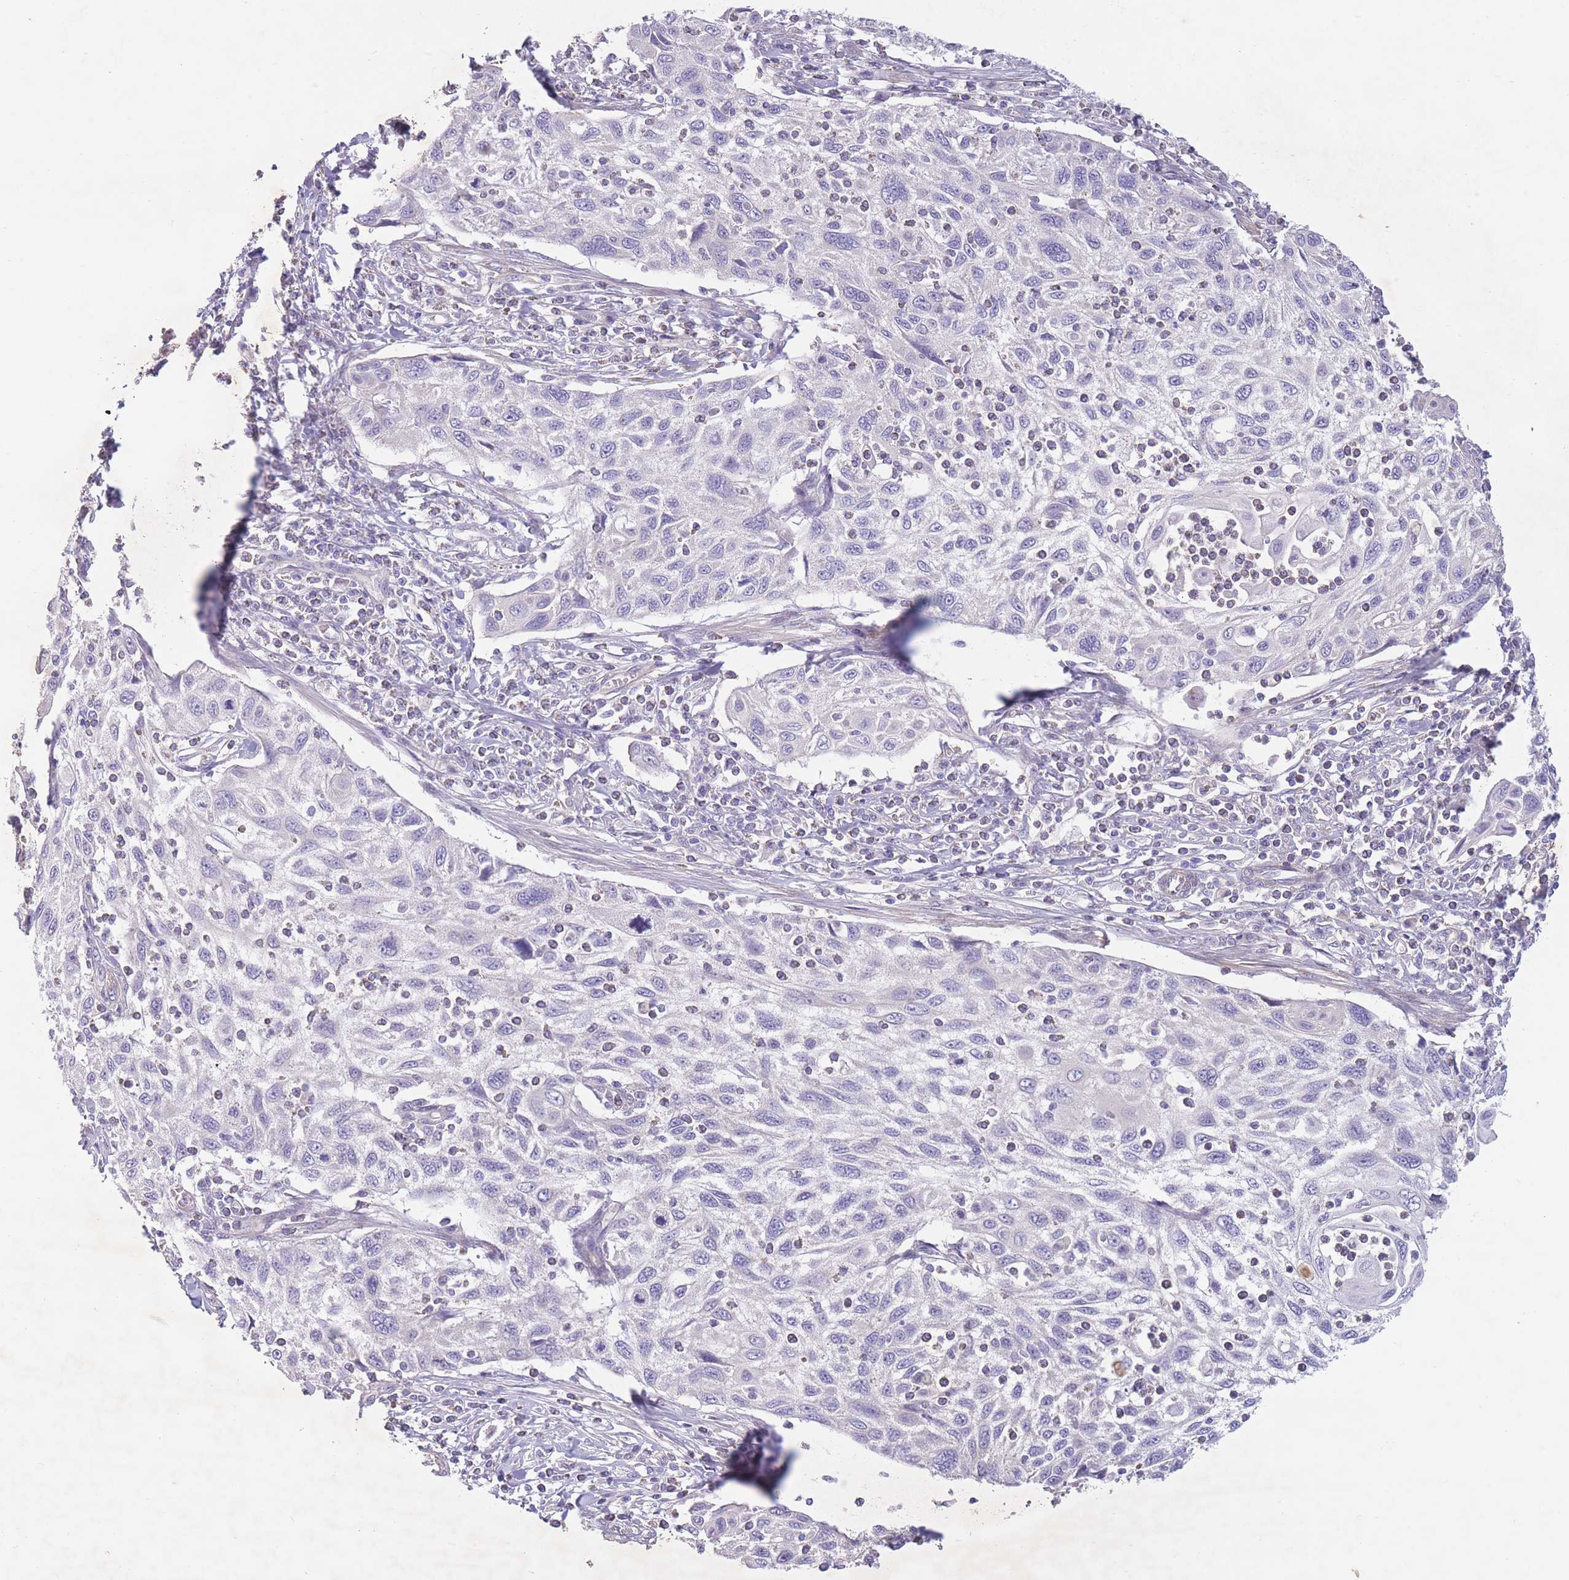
{"staining": {"intensity": "negative", "quantity": "none", "location": "none"}, "tissue": "cervical cancer", "cell_type": "Tumor cells", "image_type": "cancer", "snomed": [{"axis": "morphology", "description": "Squamous cell carcinoma, NOS"}, {"axis": "topography", "description": "Cervix"}], "caption": "Immunohistochemistry image of human squamous cell carcinoma (cervical) stained for a protein (brown), which shows no staining in tumor cells. (IHC, brightfield microscopy, high magnification).", "gene": "PNPLA5", "patient": {"sex": "female", "age": 70}}